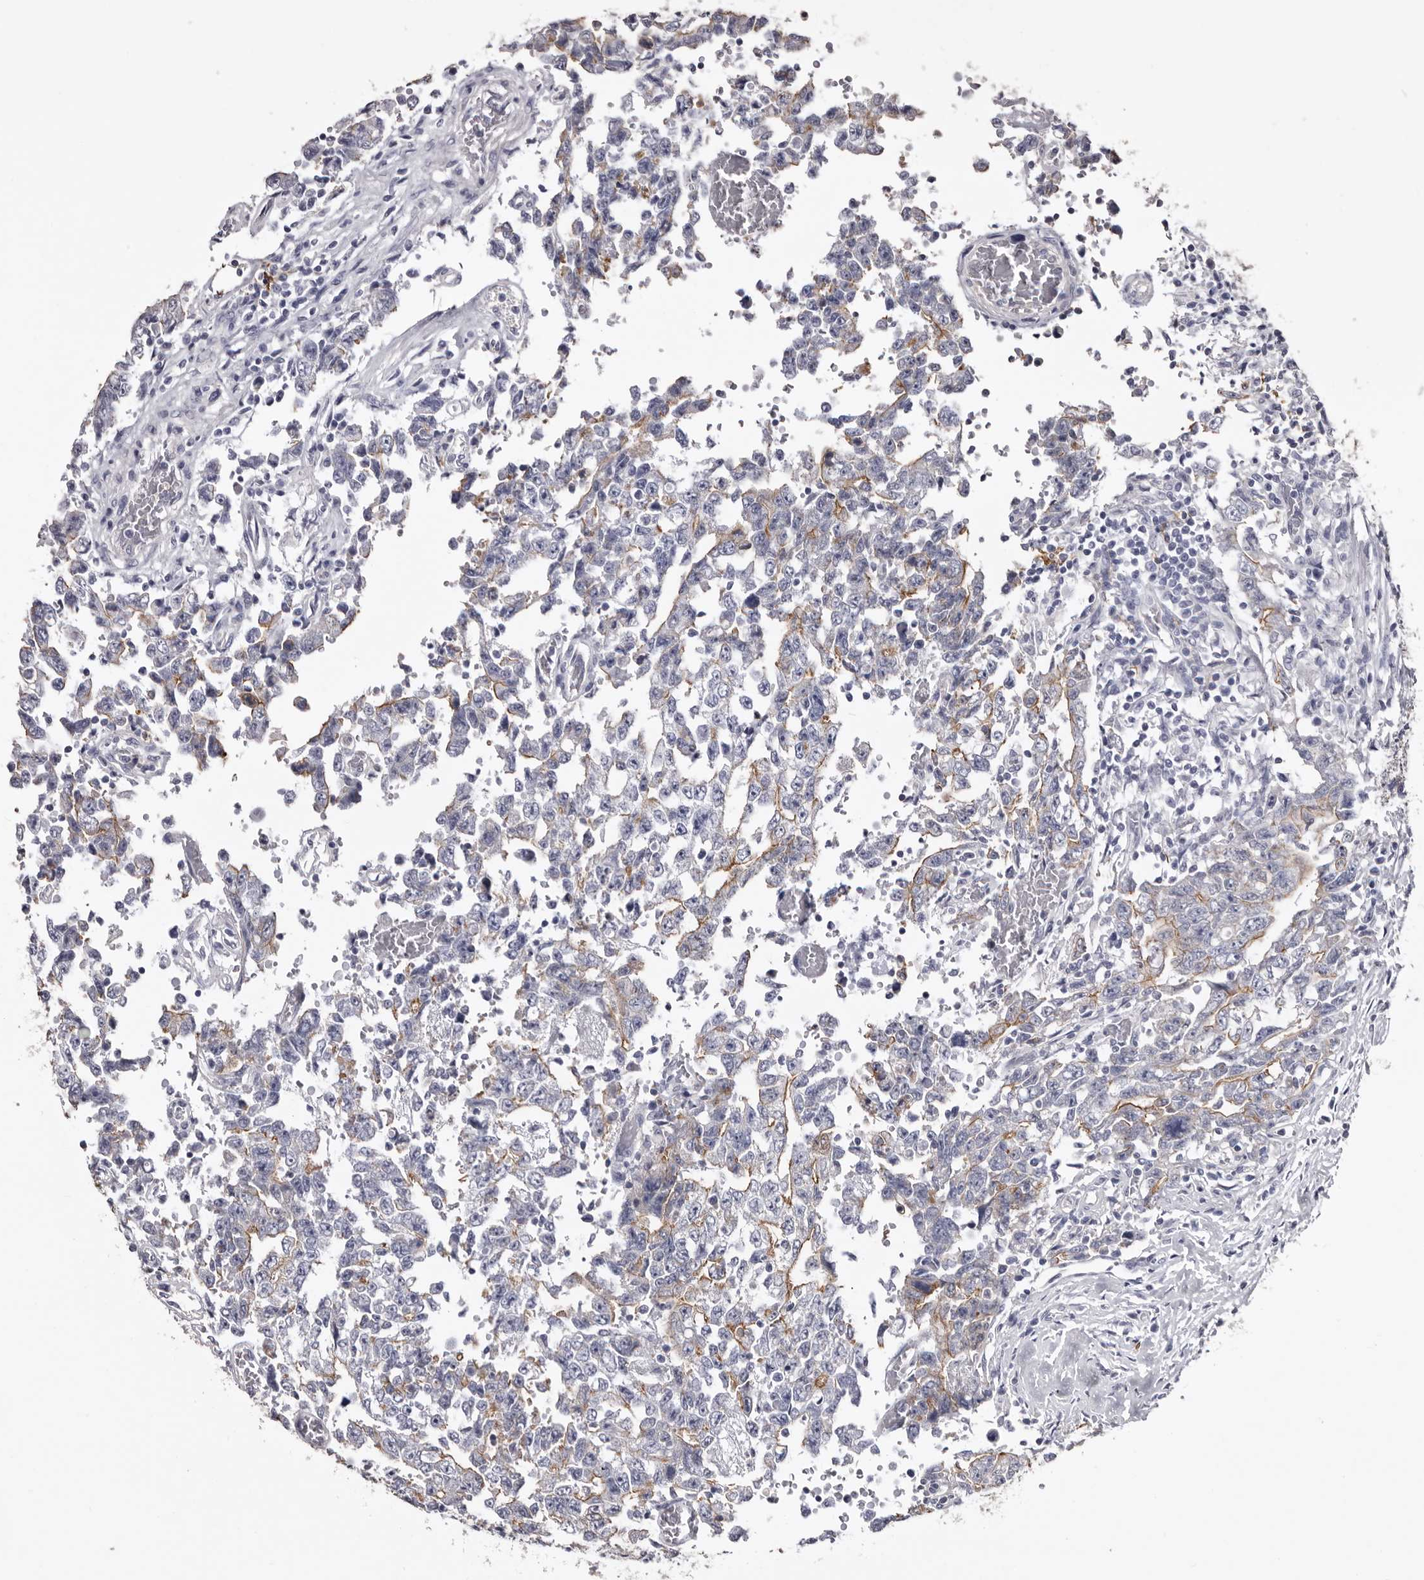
{"staining": {"intensity": "weak", "quantity": "25%-75%", "location": "cytoplasmic/membranous"}, "tissue": "testis cancer", "cell_type": "Tumor cells", "image_type": "cancer", "snomed": [{"axis": "morphology", "description": "Carcinoma, Embryonal, NOS"}, {"axis": "topography", "description": "Testis"}], "caption": "Protein expression analysis of human testis embryonal carcinoma reveals weak cytoplasmic/membranous positivity in approximately 25%-75% of tumor cells.", "gene": "LAD1", "patient": {"sex": "male", "age": 26}}